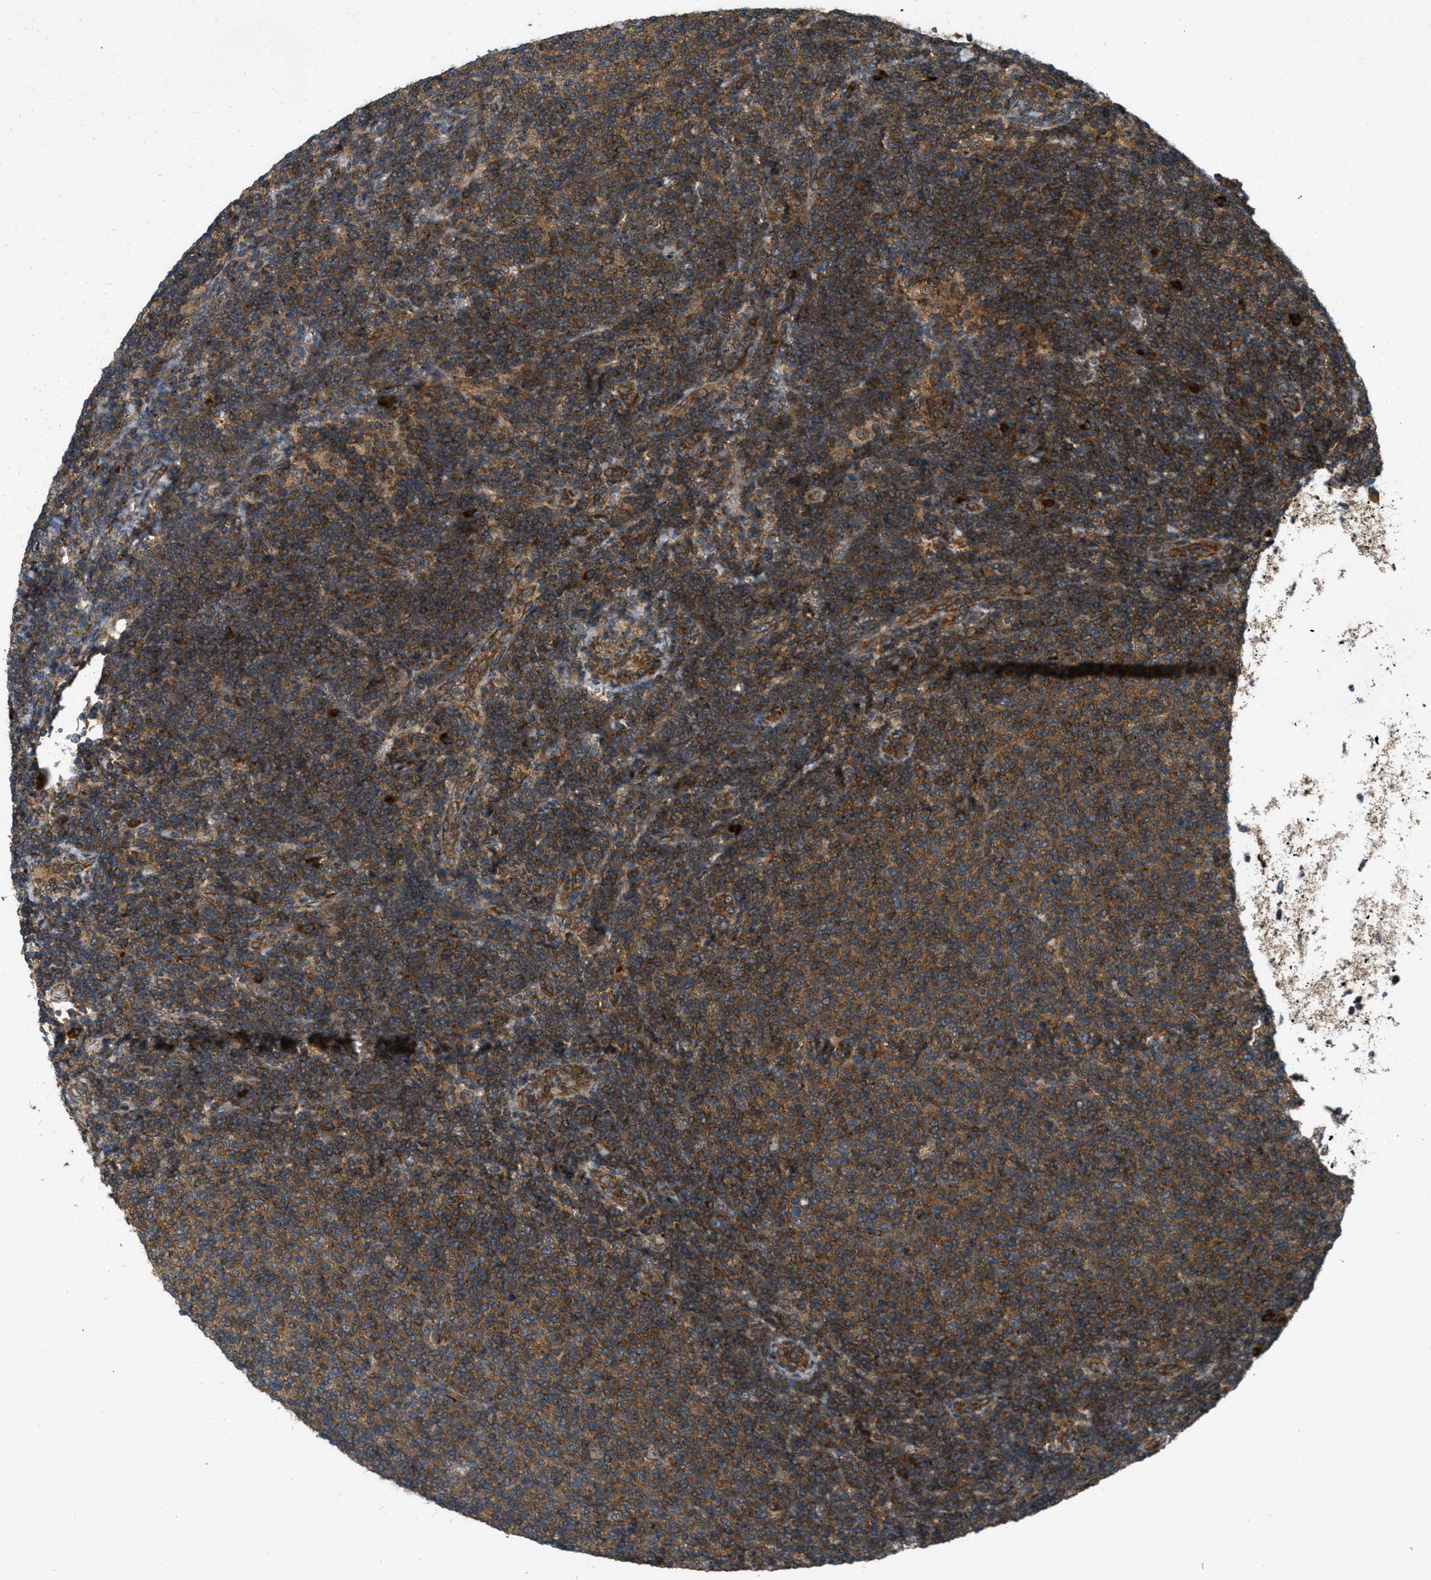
{"staining": {"intensity": "strong", "quantity": ">75%", "location": "cytoplasmic/membranous"}, "tissue": "lymphoma", "cell_type": "Tumor cells", "image_type": "cancer", "snomed": [{"axis": "morphology", "description": "Malignant lymphoma, non-Hodgkin's type, Low grade"}, {"axis": "topography", "description": "Lymph node"}], "caption": "A high-resolution photomicrograph shows IHC staining of malignant lymphoma, non-Hodgkin's type (low-grade), which displays strong cytoplasmic/membranous staining in approximately >75% of tumor cells.", "gene": "PCDH18", "patient": {"sex": "male", "age": 66}}